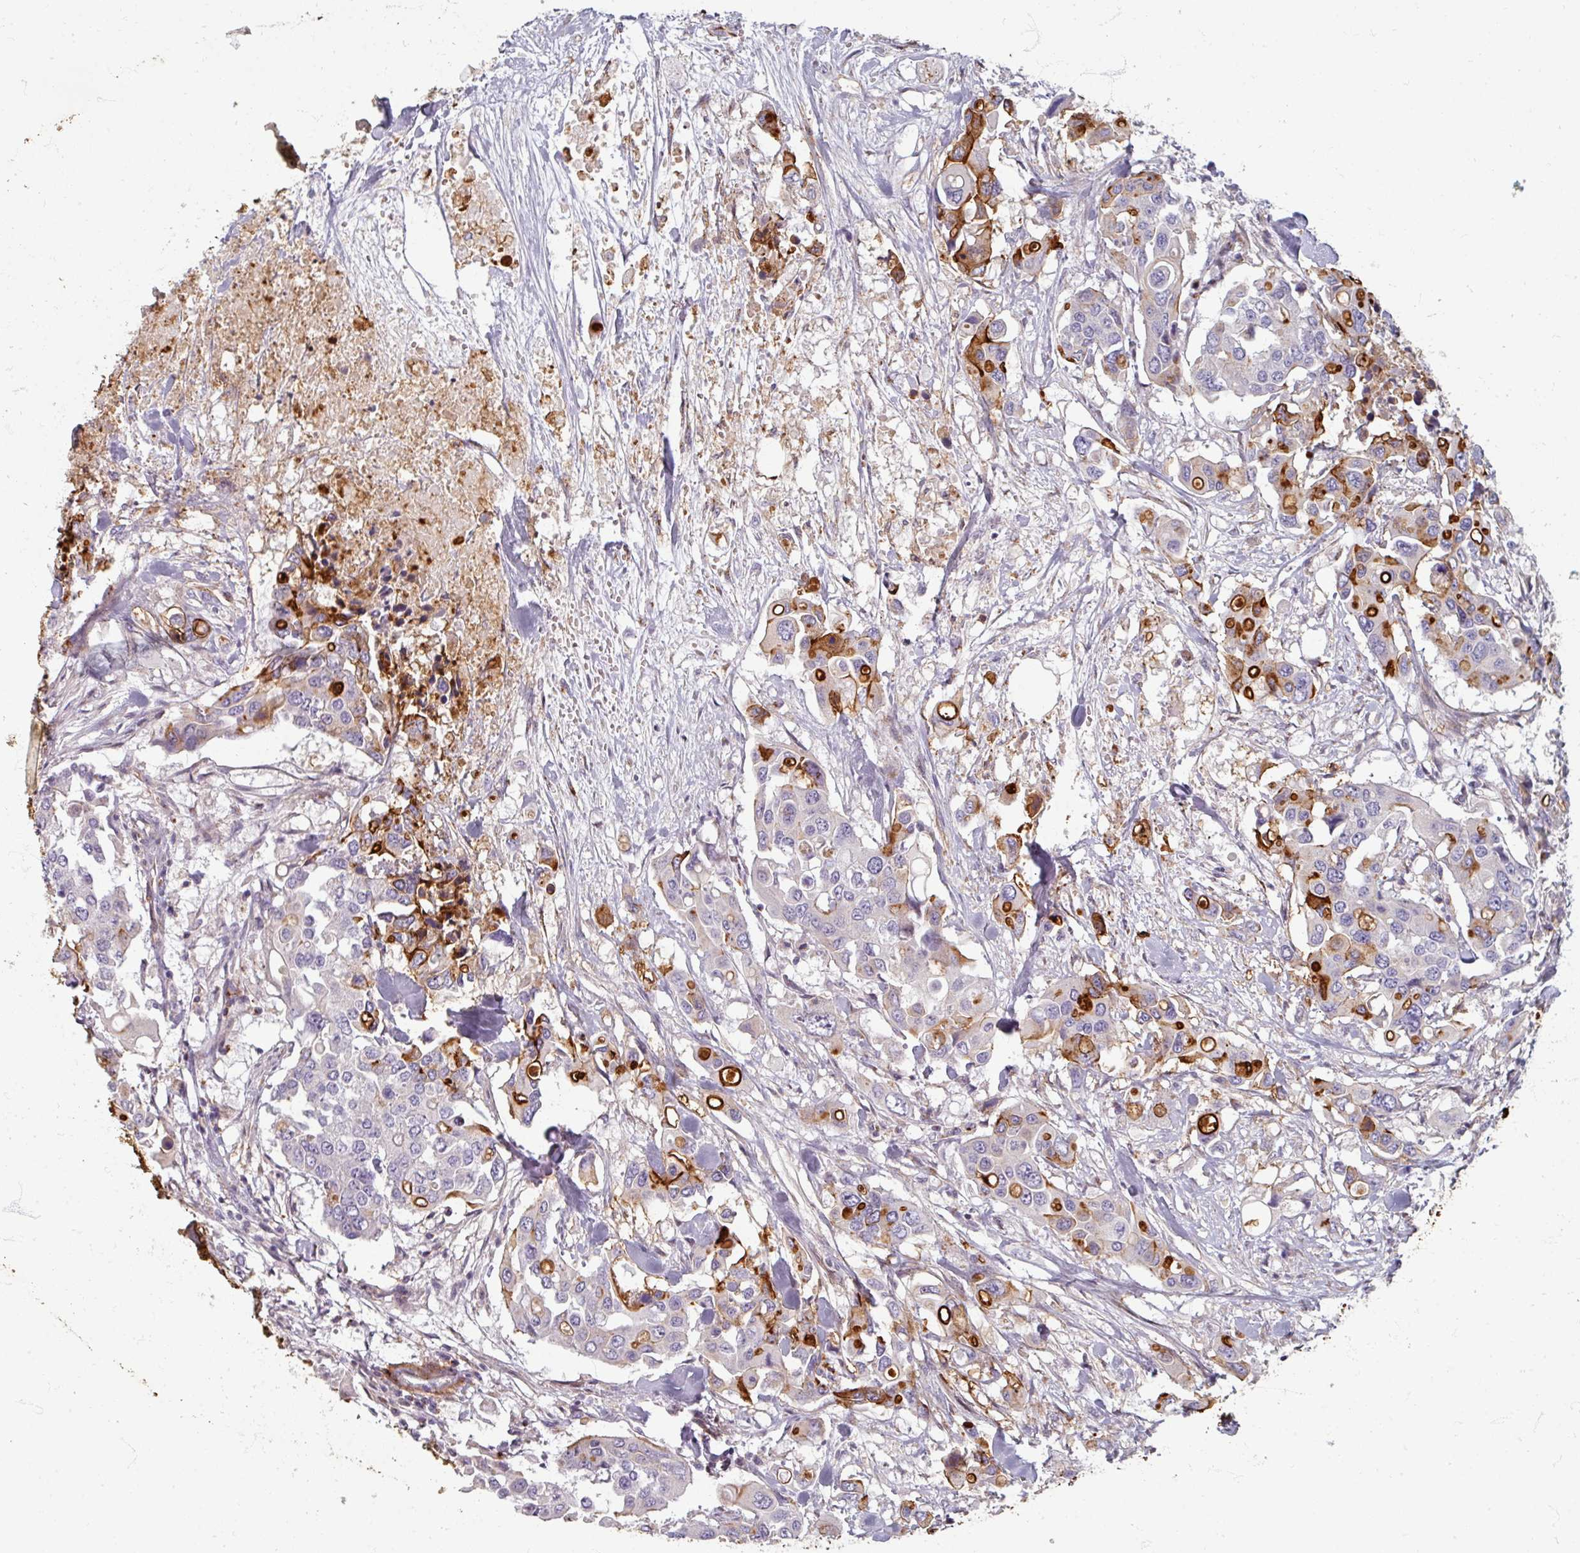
{"staining": {"intensity": "moderate", "quantity": "25%-75%", "location": "cytoplasmic/membranous"}, "tissue": "colorectal cancer", "cell_type": "Tumor cells", "image_type": "cancer", "snomed": [{"axis": "morphology", "description": "Adenocarcinoma, NOS"}, {"axis": "topography", "description": "Colon"}], "caption": "High-magnification brightfield microscopy of colorectal cancer stained with DAB (brown) and counterstained with hematoxylin (blue). tumor cells exhibit moderate cytoplasmic/membranous positivity is identified in approximately25%-75% of cells.", "gene": "GABARAPL1", "patient": {"sex": "male", "age": 77}}